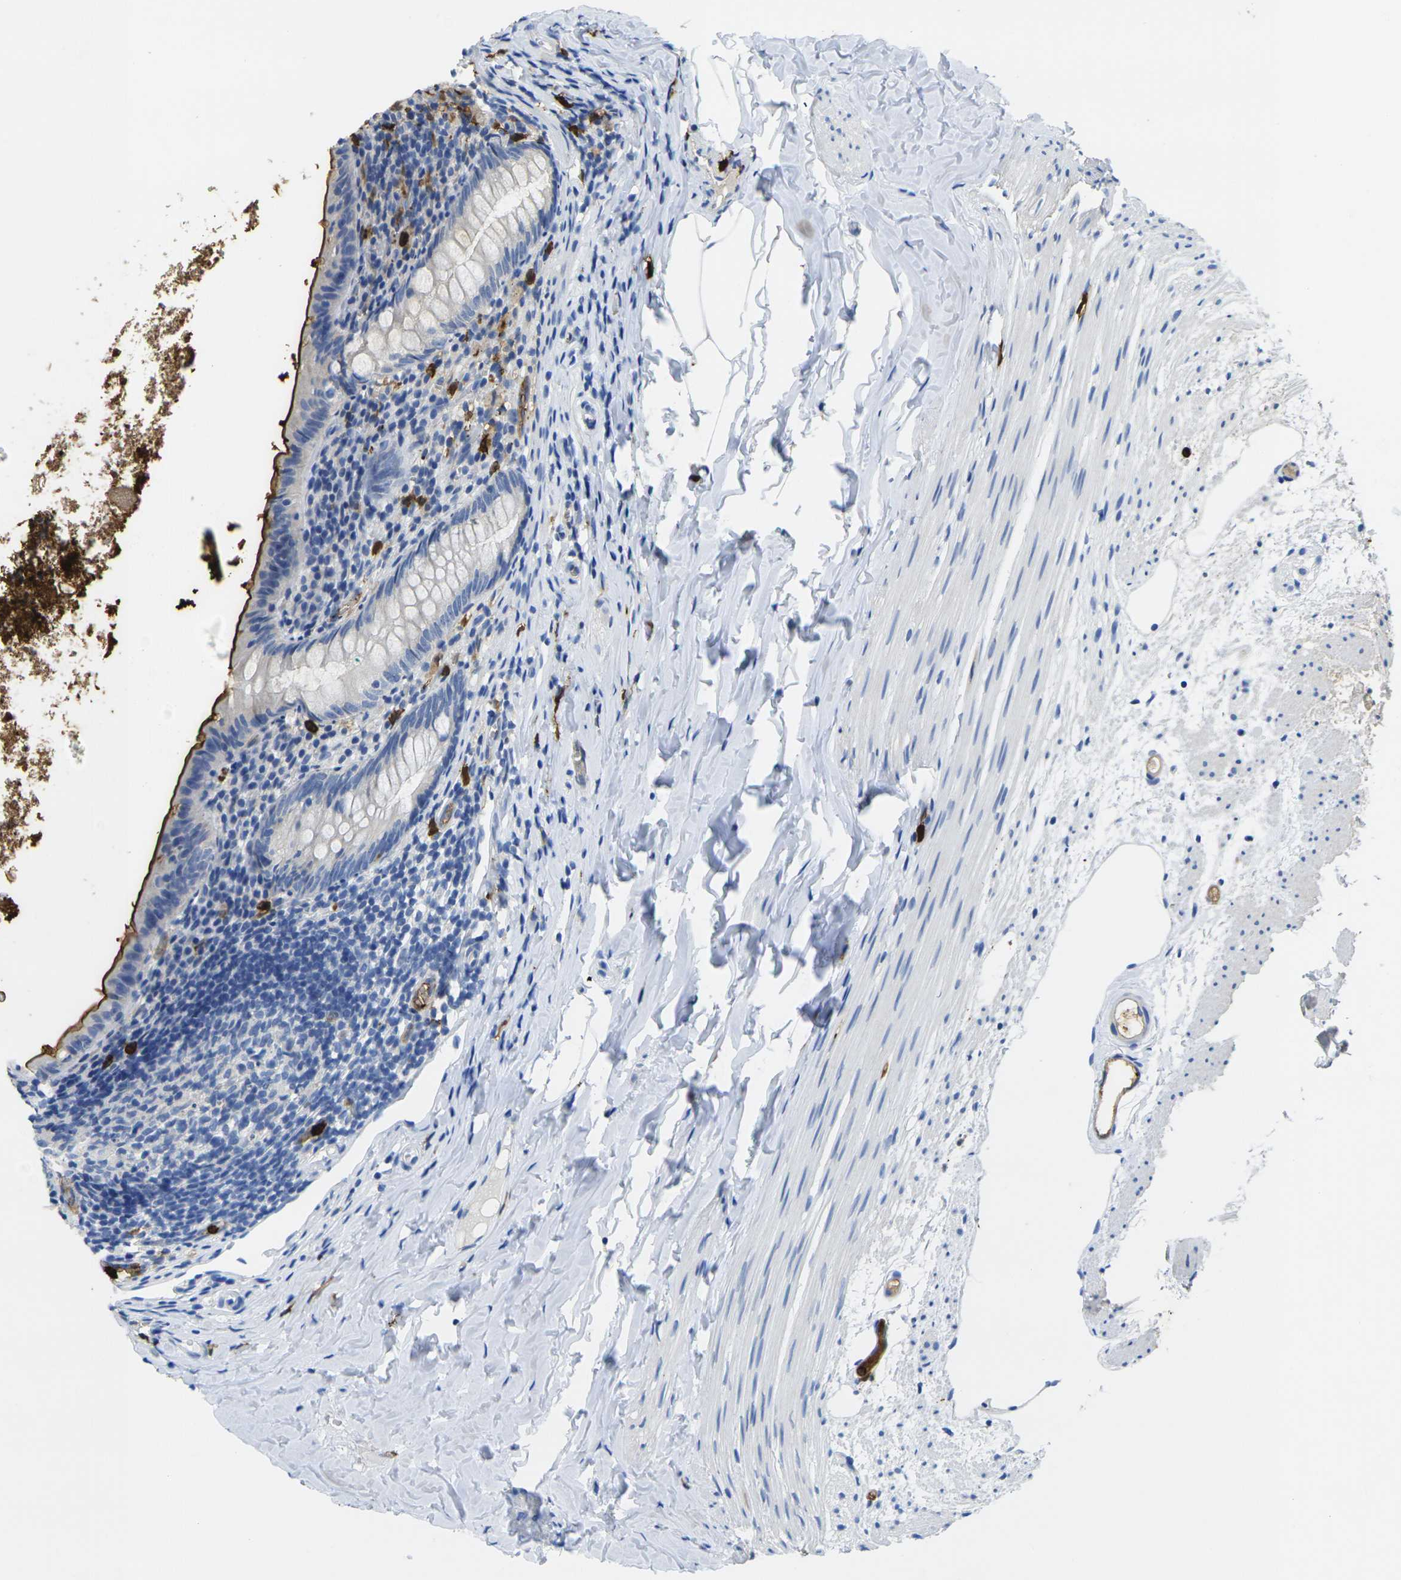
{"staining": {"intensity": "negative", "quantity": "none", "location": "none"}, "tissue": "appendix", "cell_type": "Glandular cells", "image_type": "normal", "snomed": [{"axis": "morphology", "description": "Normal tissue, NOS"}, {"axis": "topography", "description": "Appendix"}], "caption": "High magnification brightfield microscopy of normal appendix stained with DAB (3,3'-diaminobenzidine) (brown) and counterstained with hematoxylin (blue): glandular cells show no significant staining. Nuclei are stained in blue.", "gene": "S100A9", "patient": {"sex": "female", "age": 10}}